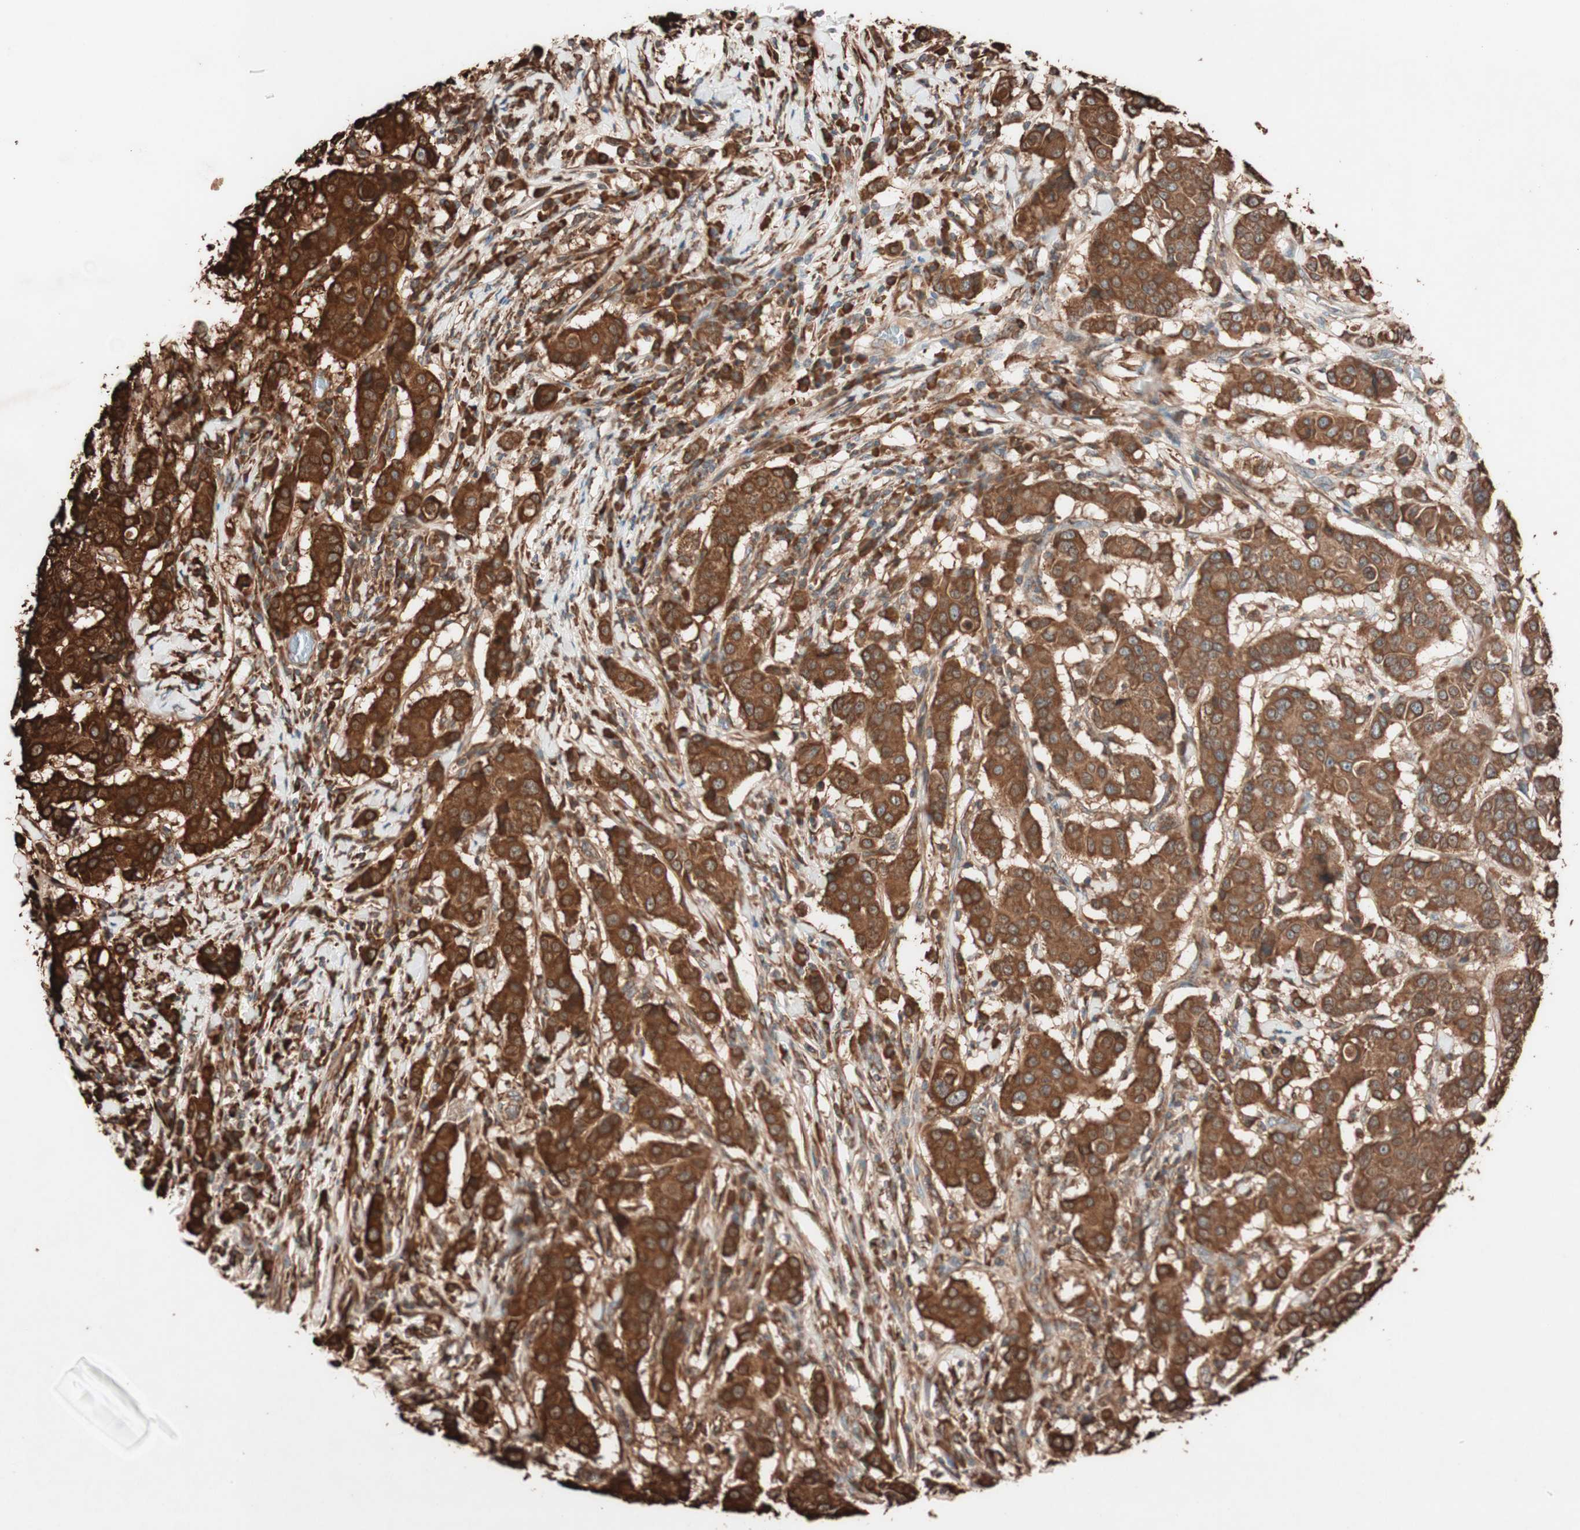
{"staining": {"intensity": "strong", "quantity": ">75%", "location": "cytoplasmic/membranous"}, "tissue": "breast cancer", "cell_type": "Tumor cells", "image_type": "cancer", "snomed": [{"axis": "morphology", "description": "Duct carcinoma"}, {"axis": "topography", "description": "Breast"}], "caption": "An immunohistochemistry photomicrograph of neoplastic tissue is shown. Protein staining in brown labels strong cytoplasmic/membranous positivity in breast cancer (infiltrating ductal carcinoma) within tumor cells.", "gene": "VEGFA", "patient": {"sex": "female", "age": 27}}